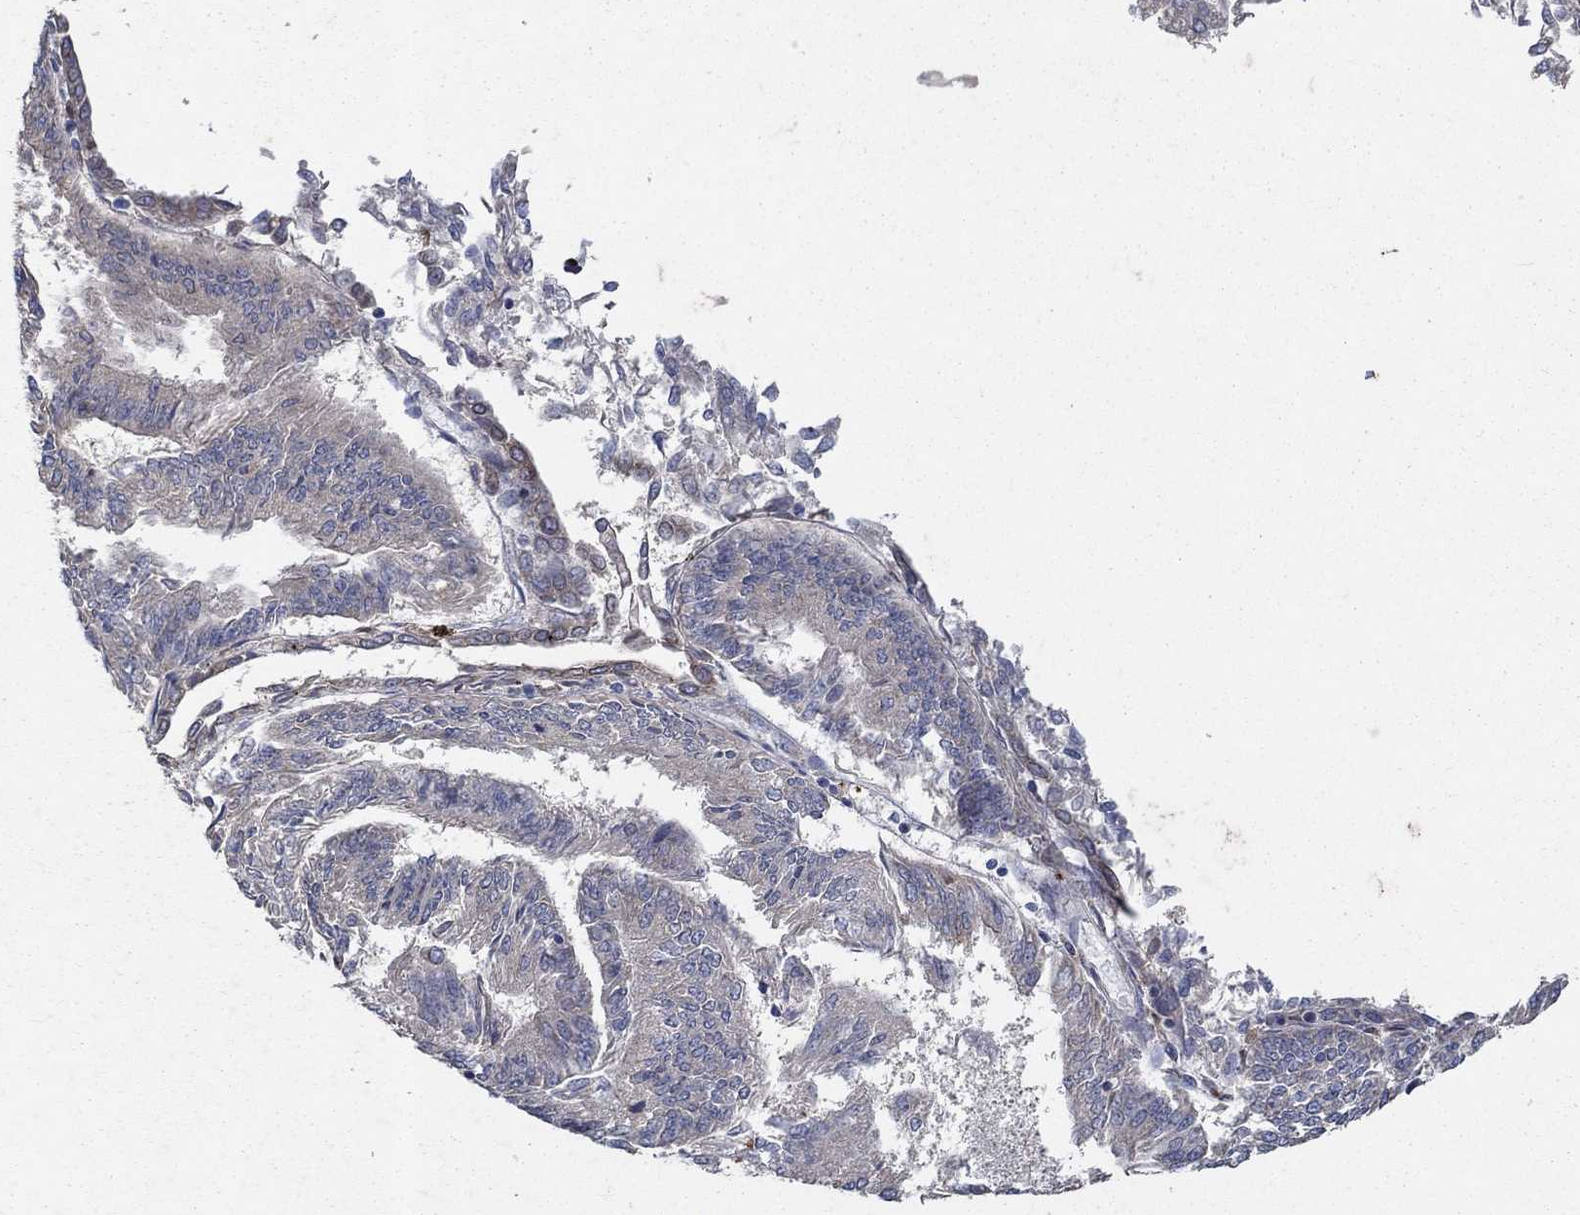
{"staining": {"intensity": "negative", "quantity": "none", "location": "none"}, "tissue": "endometrial cancer", "cell_type": "Tumor cells", "image_type": "cancer", "snomed": [{"axis": "morphology", "description": "Adenocarcinoma, NOS"}, {"axis": "topography", "description": "Endometrium"}], "caption": "This is an immunohistochemistry (IHC) photomicrograph of adenocarcinoma (endometrial). There is no positivity in tumor cells.", "gene": "NCEH1", "patient": {"sex": "female", "age": 58}}